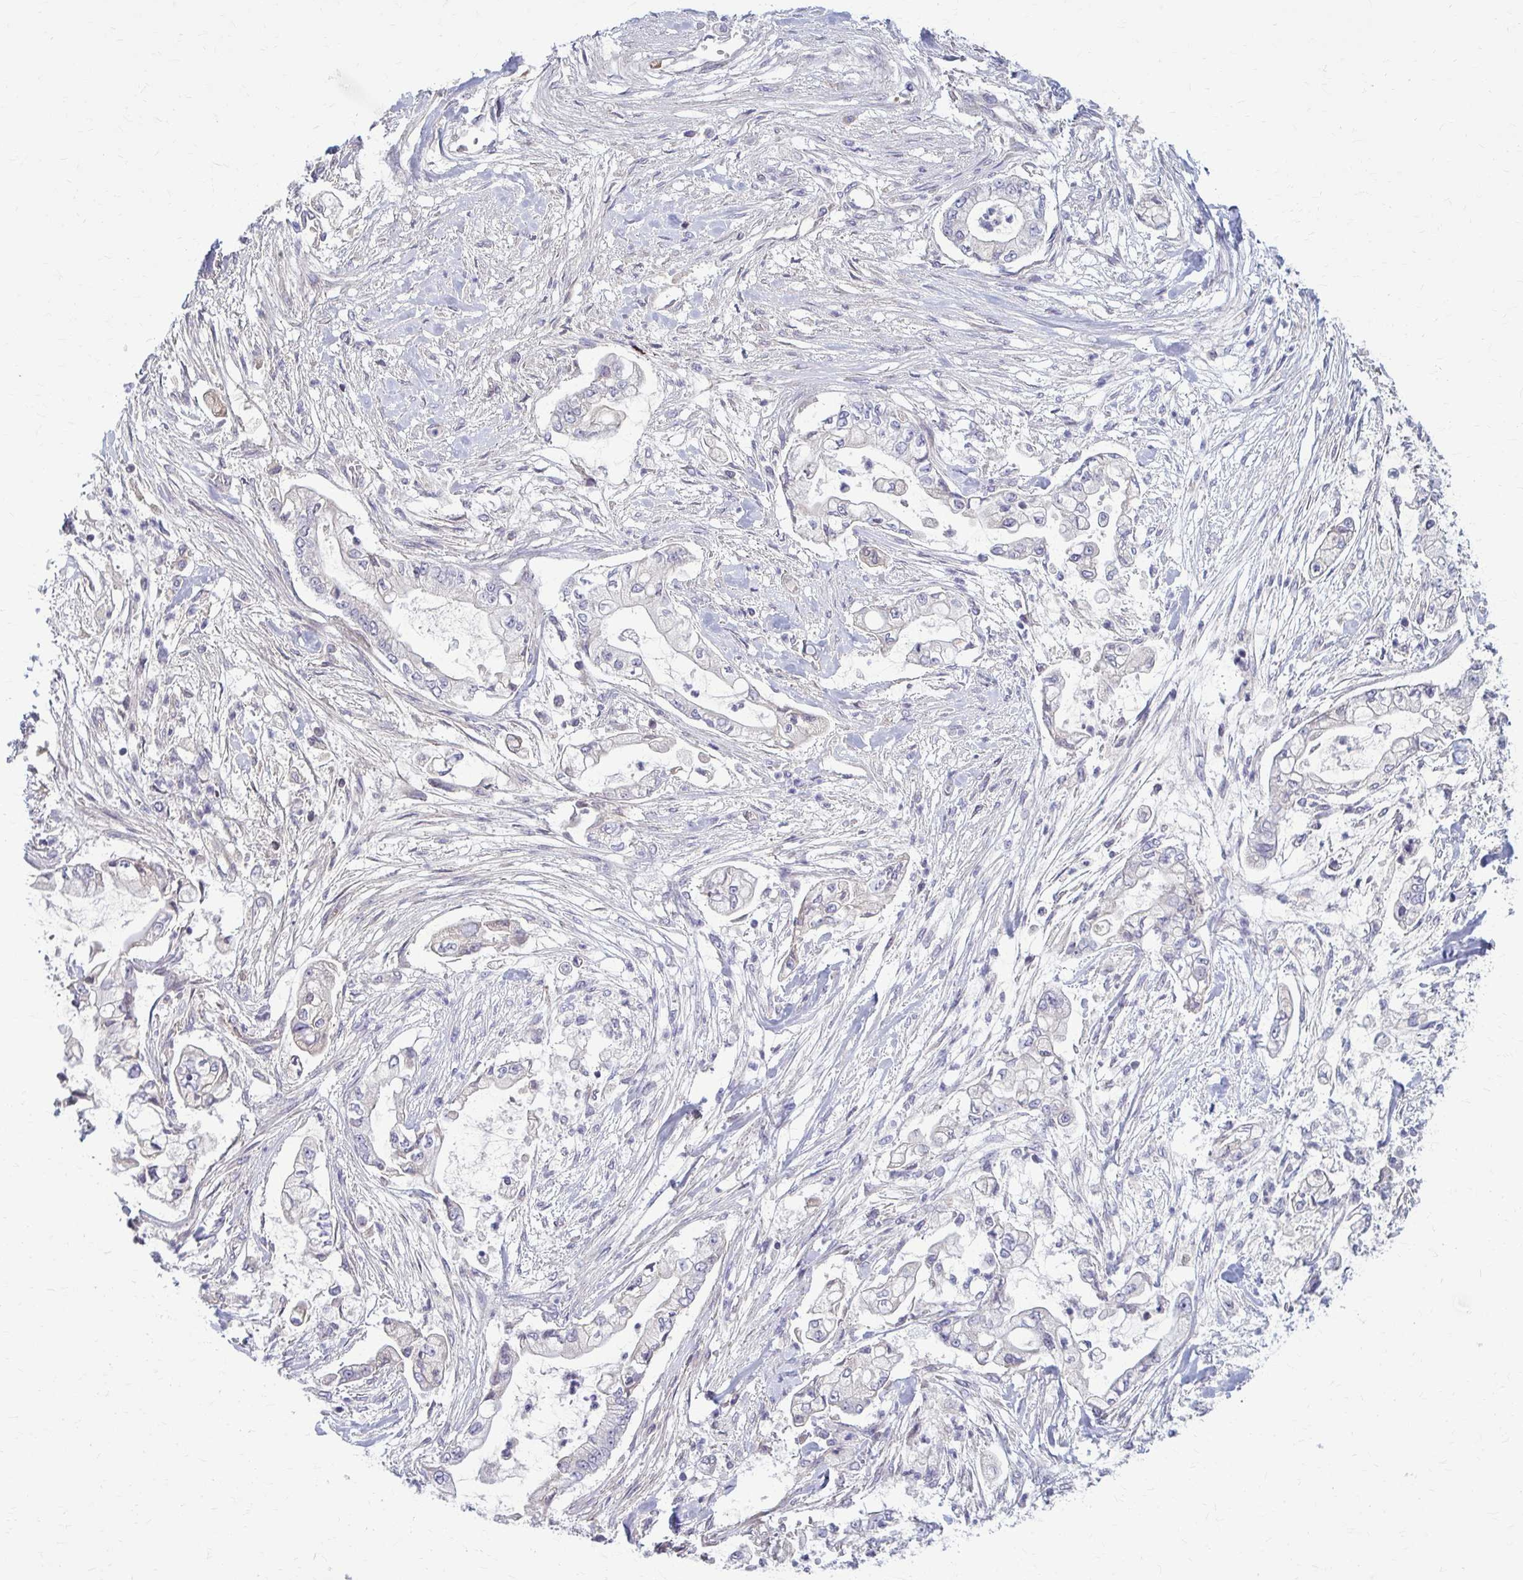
{"staining": {"intensity": "negative", "quantity": "none", "location": "none"}, "tissue": "pancreatic cancer", "cell_type": "Tumor cells", "image_type": "cancer", "snomed": [{"axis": "morphology", "description": "Adenocarcinoma, NOS"}, {"axis": "topography", "description": "Pancreas"}], "caption": "Immunohistochemistry (IHC) micrograph of pancreatic adenocarcinoma stained for a protein (brown), which exhibits no expression in tumor cells.", "gene": "MCRIP2", "patient": {"sex": "female", "age": 69}}